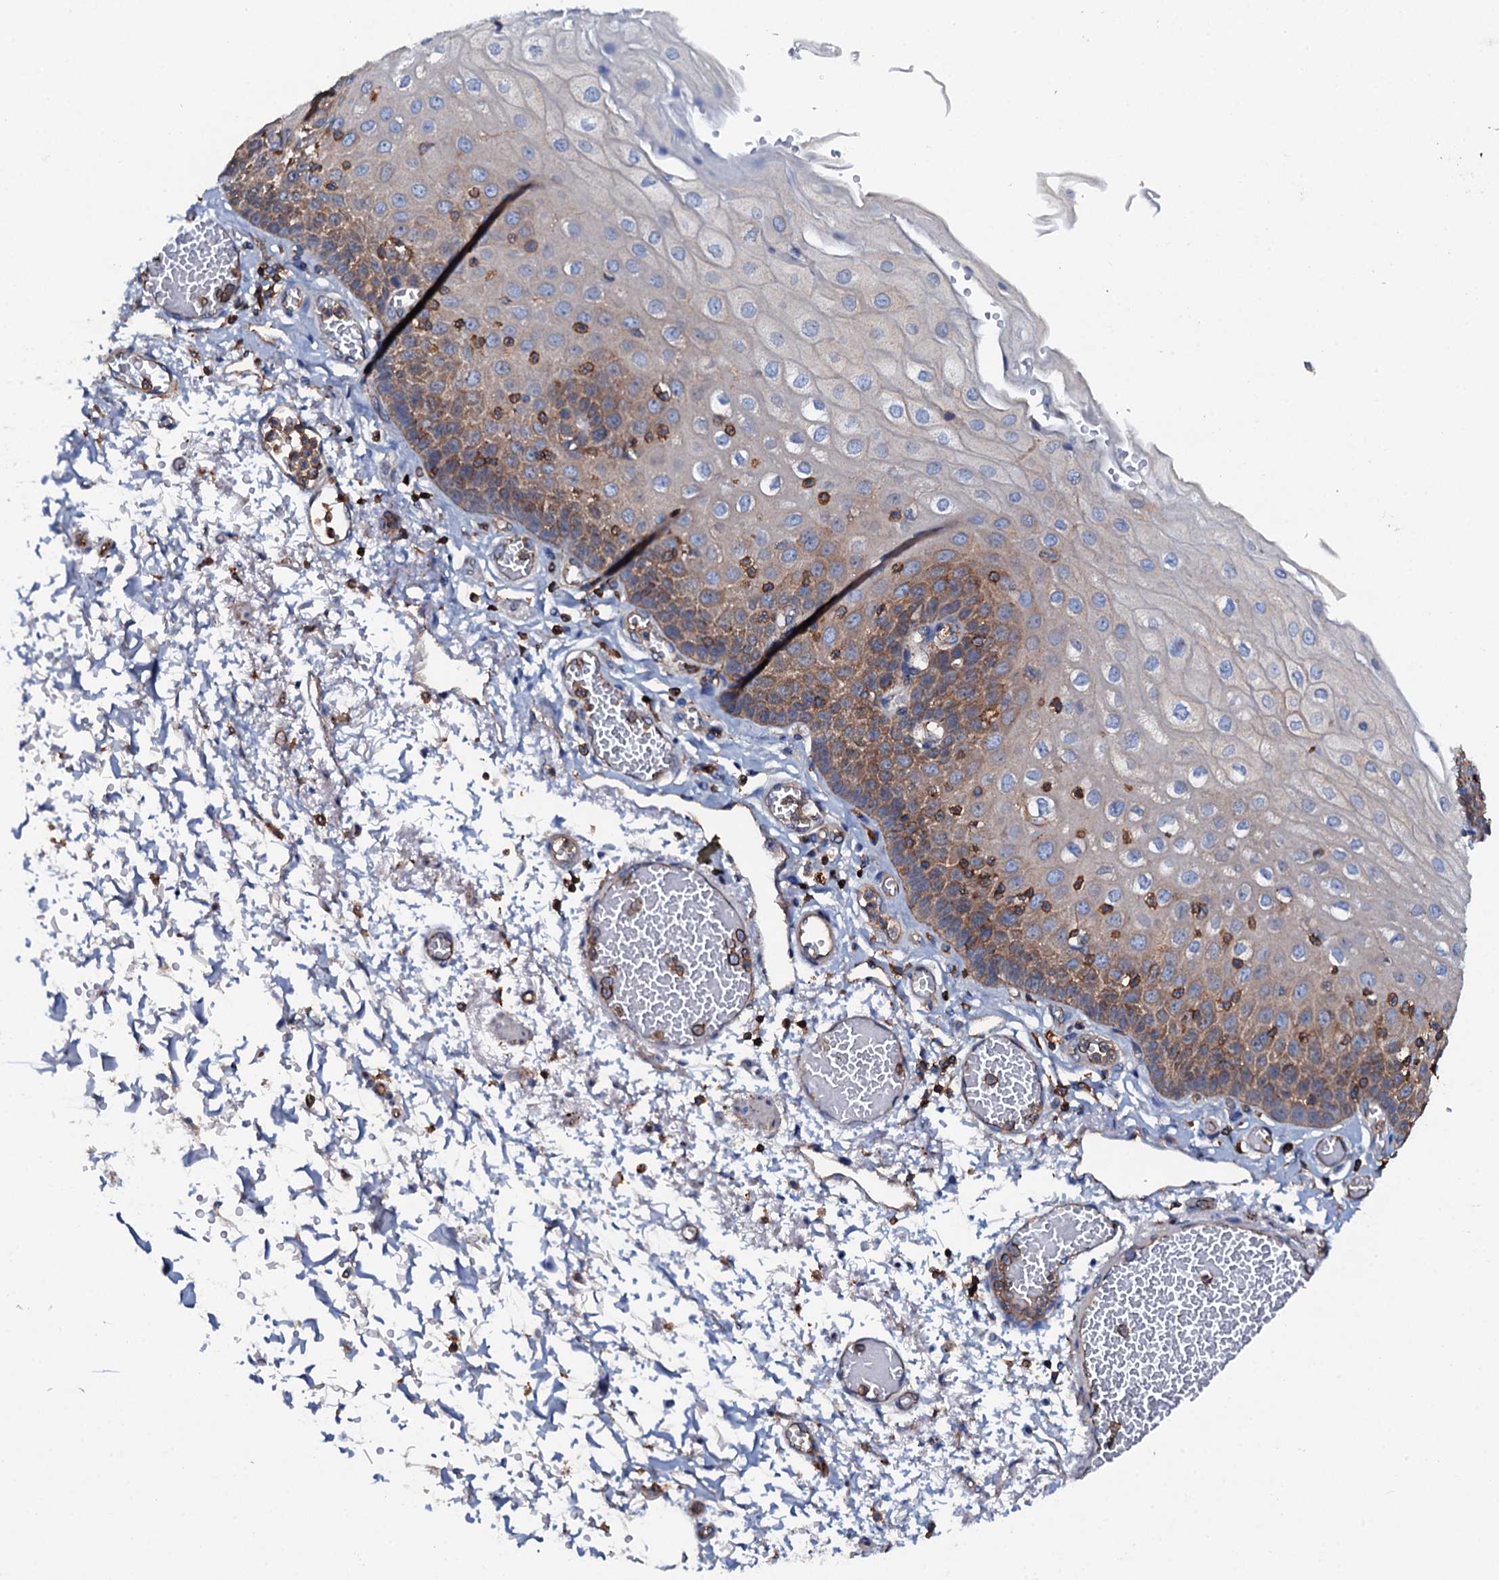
{"staining": {"intensity": "weak", "quantity": "25%-75%", "location": "cytoplasmic/membranous"}, "tissue": "esophagus", "cell_type": "Squamous epithelial cells", "image_type": "normal", "snomed": [{"axis": "morphology", "description": "Normal tissue, NOS"}, {"axis": "topography", "description": "Esophagus"}], "caption": "Esophagus stained with a brown dye displays weak cytoplasmic/membranous positive positivity in about 25%-75% of squamous epithelial cells.", "gene": "MS4A4E", "patient": {"sex": "male", "age": 81}}